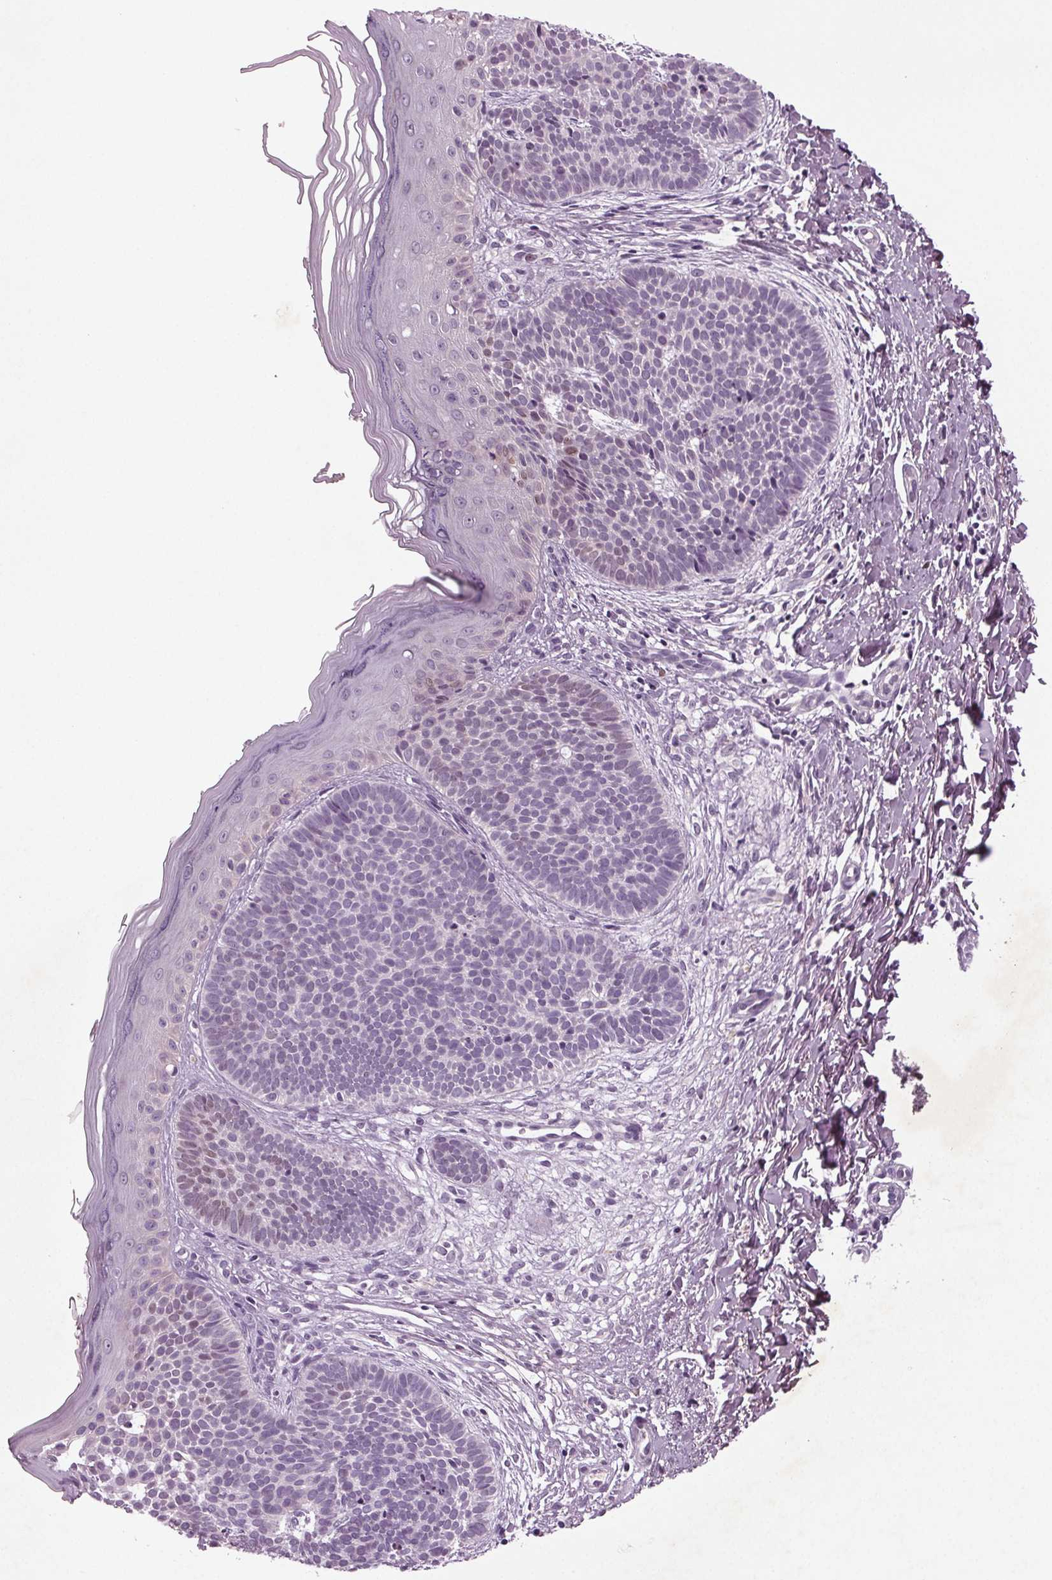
{"staining": {"intensity": "negative", "quantity": "none", "location": "none"}, "tissue": "skin cancer", "cell_type": "Tumor cells", "image_type": "cancer", "snomed": [{"axis": "morphology", "description": "Basal cell carcinoma"}, {"axis": "topography", "description": "Skin"}], "caption": "A photomicrograph of skin cancer stained for a protein displays no brown staining in tumor cells.", "gene": "BHLHE22", "patient": {"sex": "female", "age": 70}}